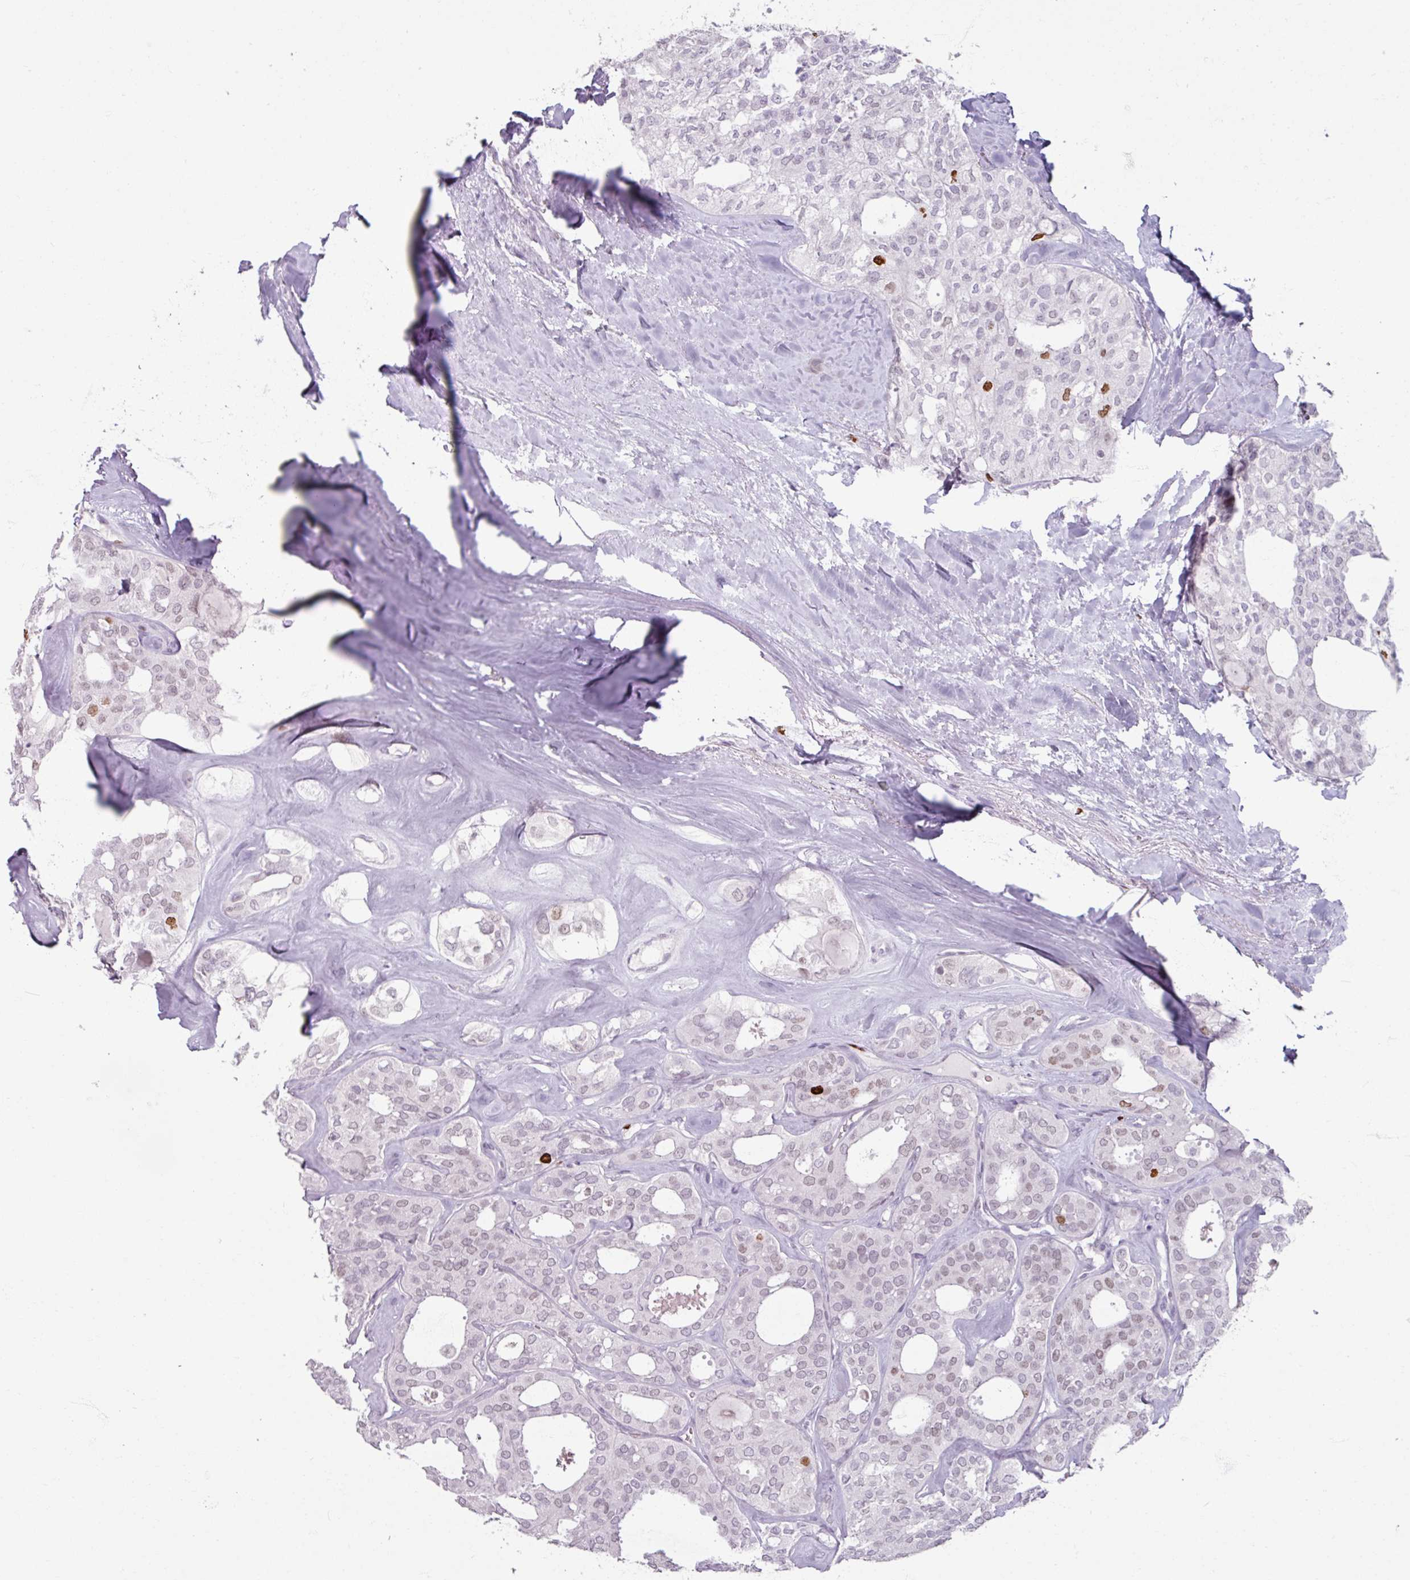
{"staining": {"intensity": "strong", "quantity": "<25%", "location": "nuclear"}, "tissue": "thyroid cancer", "cell_type": "Tumor cells", "image_type": "cancer", "snomed": [{"axis": "morphology", "description": "Follicular adenoma carcinoma, NOS"}, {"axis": "topography", "description": "Thyroid gland"}], "caption": "Human thyroid follicular adenoma carcinoma stained with a brown dye displays strong nuclear positive expression in about <25% of tumor cells.", "gene": "ATAD2", "patient": {"sex": "male", "age": 75}}